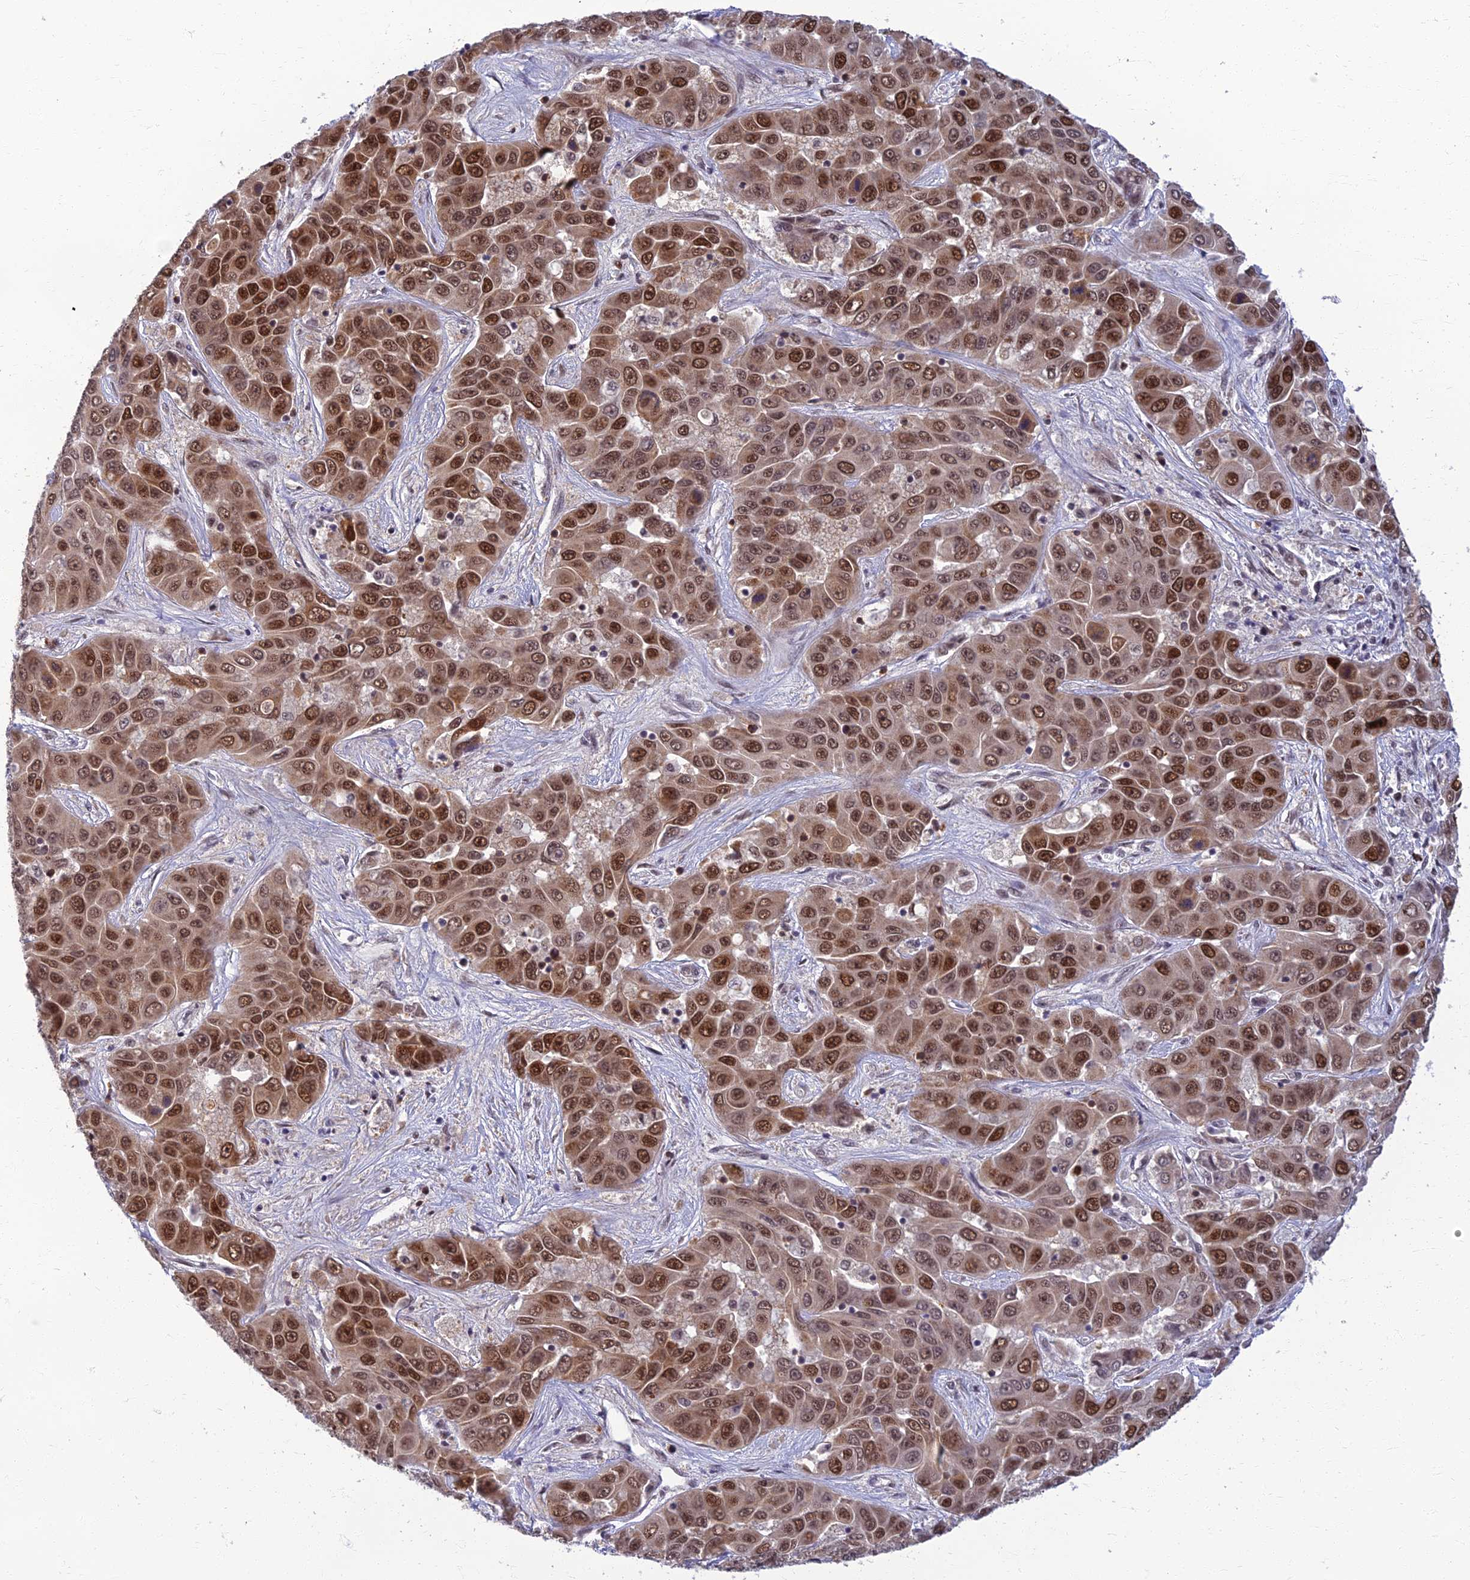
{"staining": {"intensity": "moderate", "quantity": ">75%", "location": "cytoplasmic/membranous,nuclear"}, "tissue": "liver cancer", "cell_type": "Tumor cells", "image_type": "cancer", "snomed": [{"axis": "morphology", "description": "Cholangiocarcinoma"}, {"axis": "topography", "description": "Liver"}], "caption": "Immunohistochemistry (DAB (3,3'-diaminobenzidine)) staining of human liver cancer reveals moderate cytoplasmic/membranous and nuclear protein staining in about >75% of tumor cells.", "gene": "EARS2", "patient": {"sex": "female", "age": 52}}